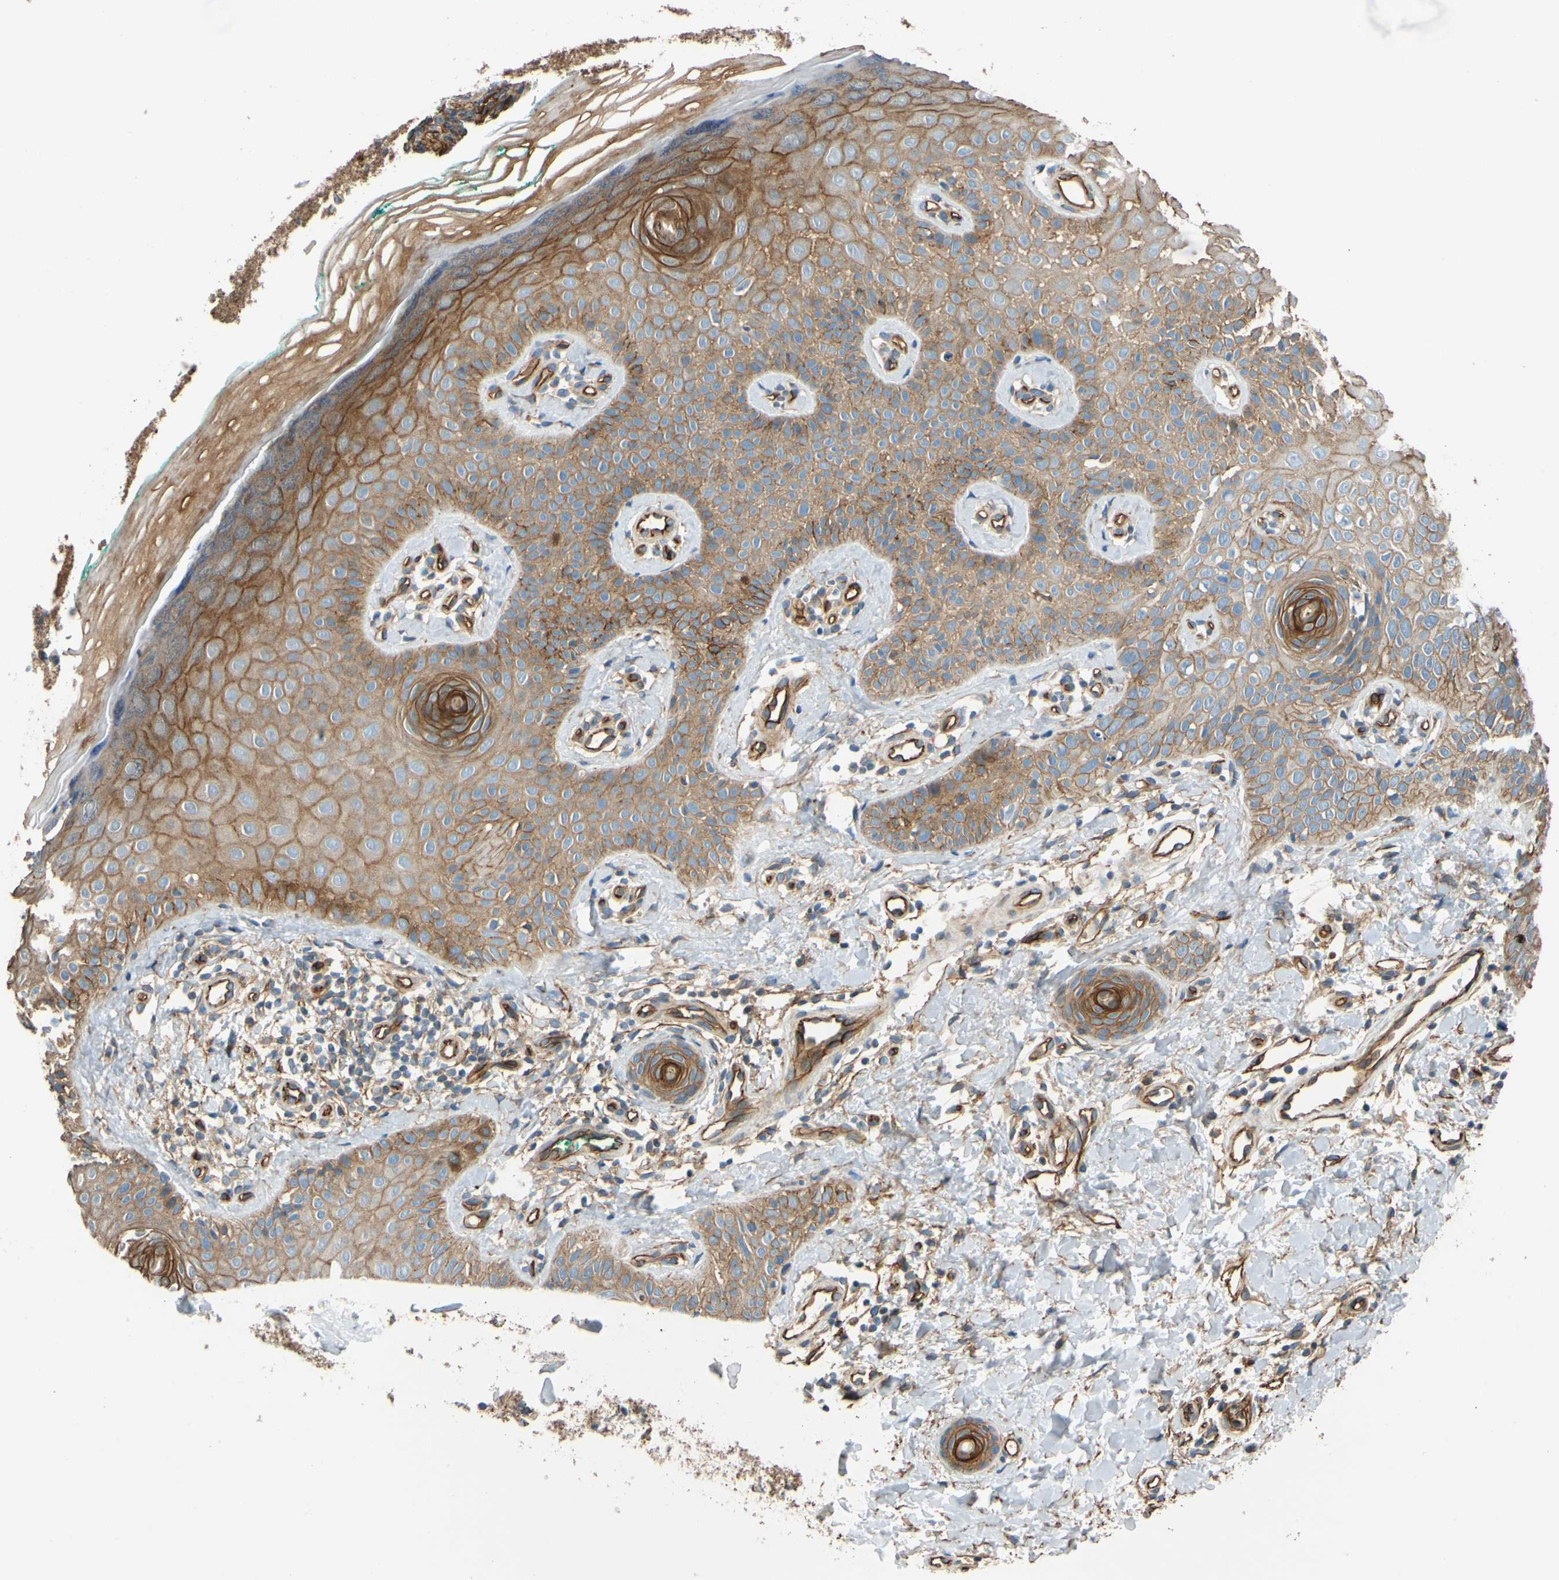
{"staining": {"intensity": "moderate", "quantity": ">75%", "location": "cytoplasmic/membranous"}, "tissue": "skin", "cell_type": "Fibroblasts", "image_type": "normal", "snomed": [{"axis": "morphology", "description": "Normal tissue, NOS"}, {"axis": "topography", "description": "Skin"}], "caption": "Protein expression analysis of benign skin reveals moderate cytoplasmic/membranous expression in approximately >75% of fibroblasts.", "gene": "SPTAN1", "patient": {"sex": "male", "age": 26}}